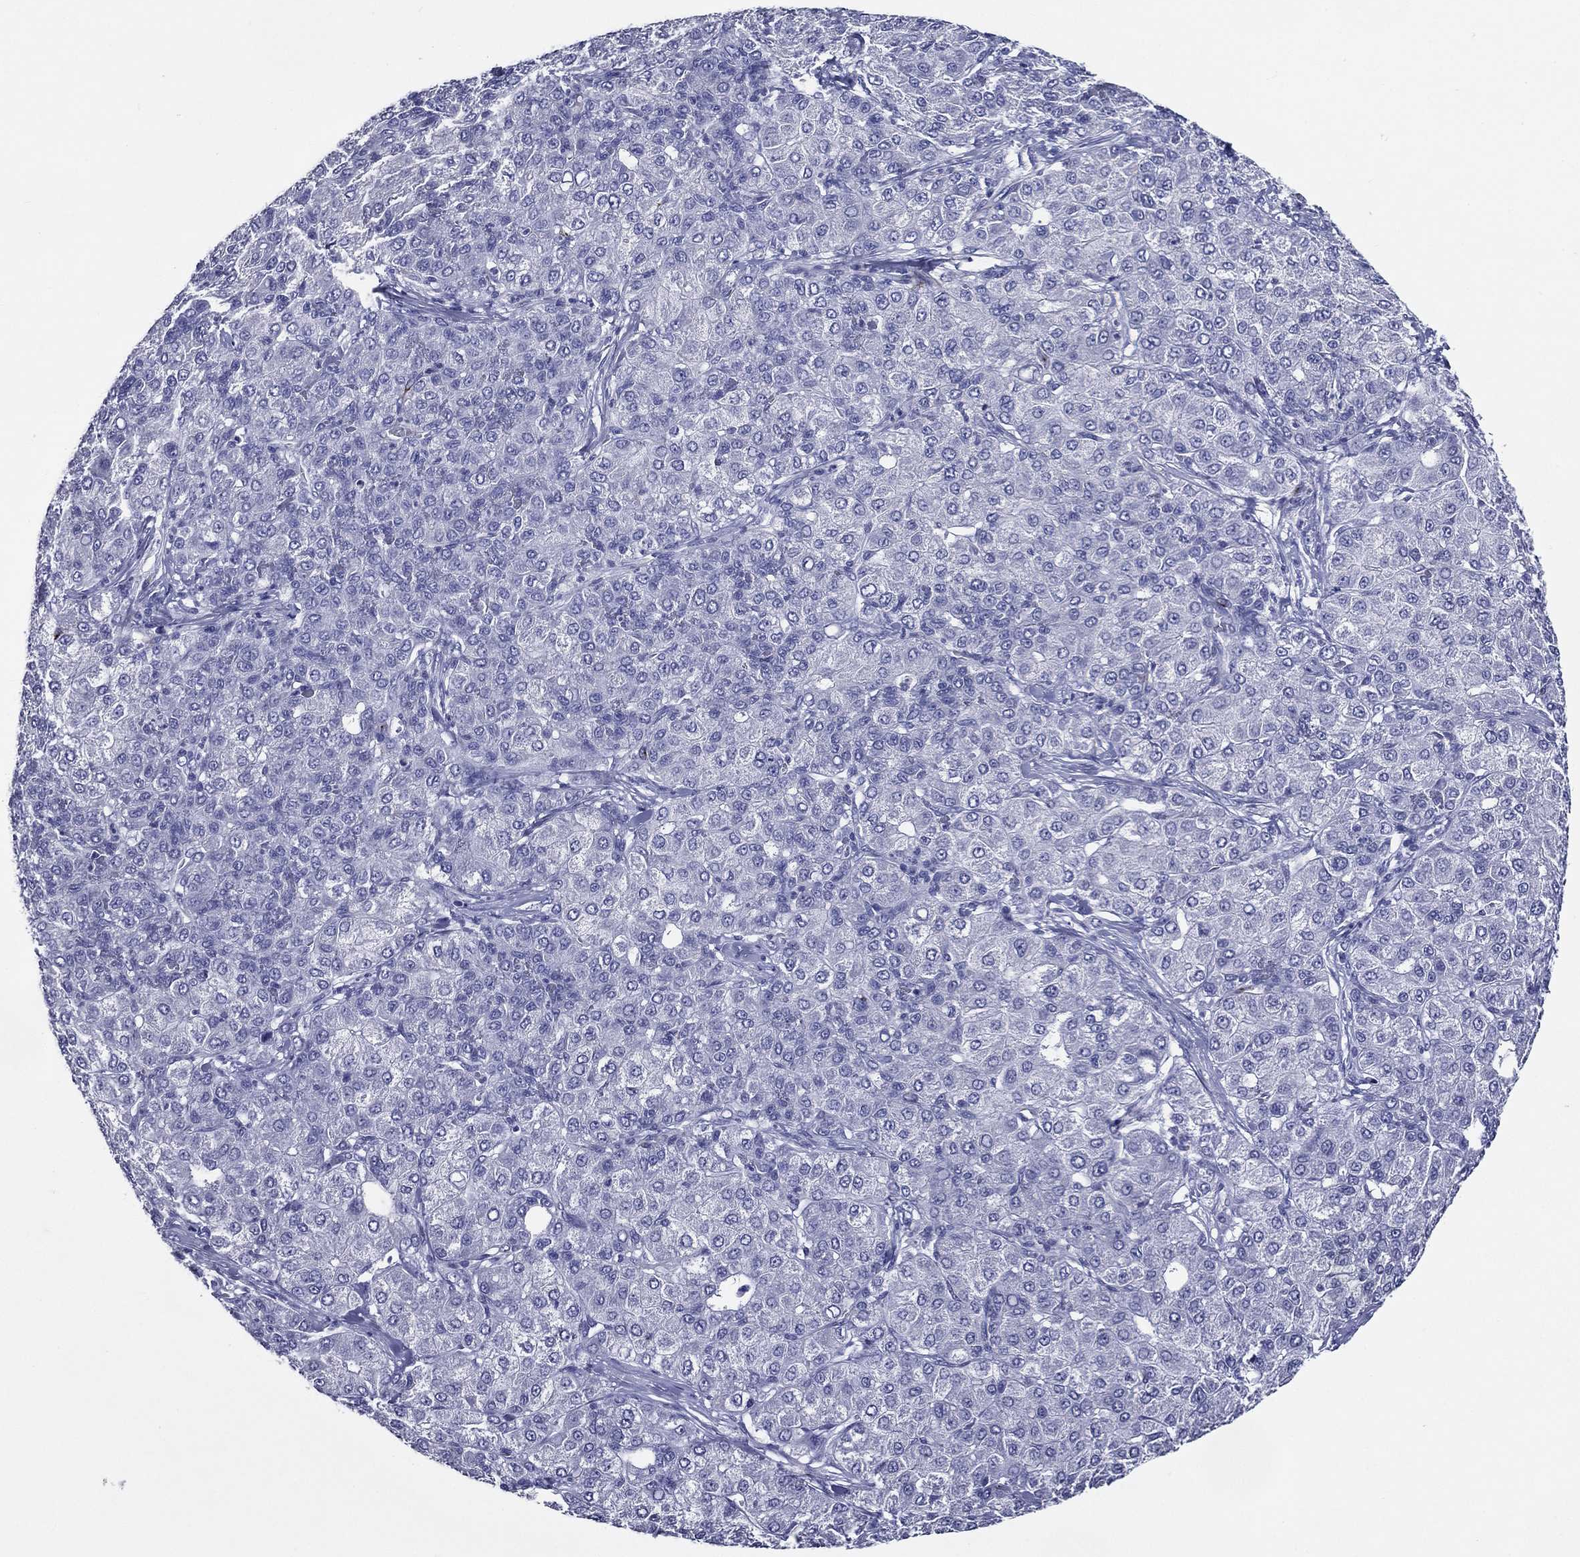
{"staining": {"intensity": "strong", "quantity": "<25%", "location": "cytoplasmic/membranous"}, "tissue": "liver cancer", "cell_type": "Tumor cells", "image_type": "cancer", "snomed": [{"axis": "morphology", "description": "Carcinoma, Hepatocellular, NOS"}, {"axis": "topography", "description": "Liver"}], "caption": "Strong cytoplasmic/membranous positivity is appreciated in approximately <25% of tumor cells in hepatocellular carcinoma (liver).", "gene": "ACE2", "patient": {"sex": "male", "age": 65}}